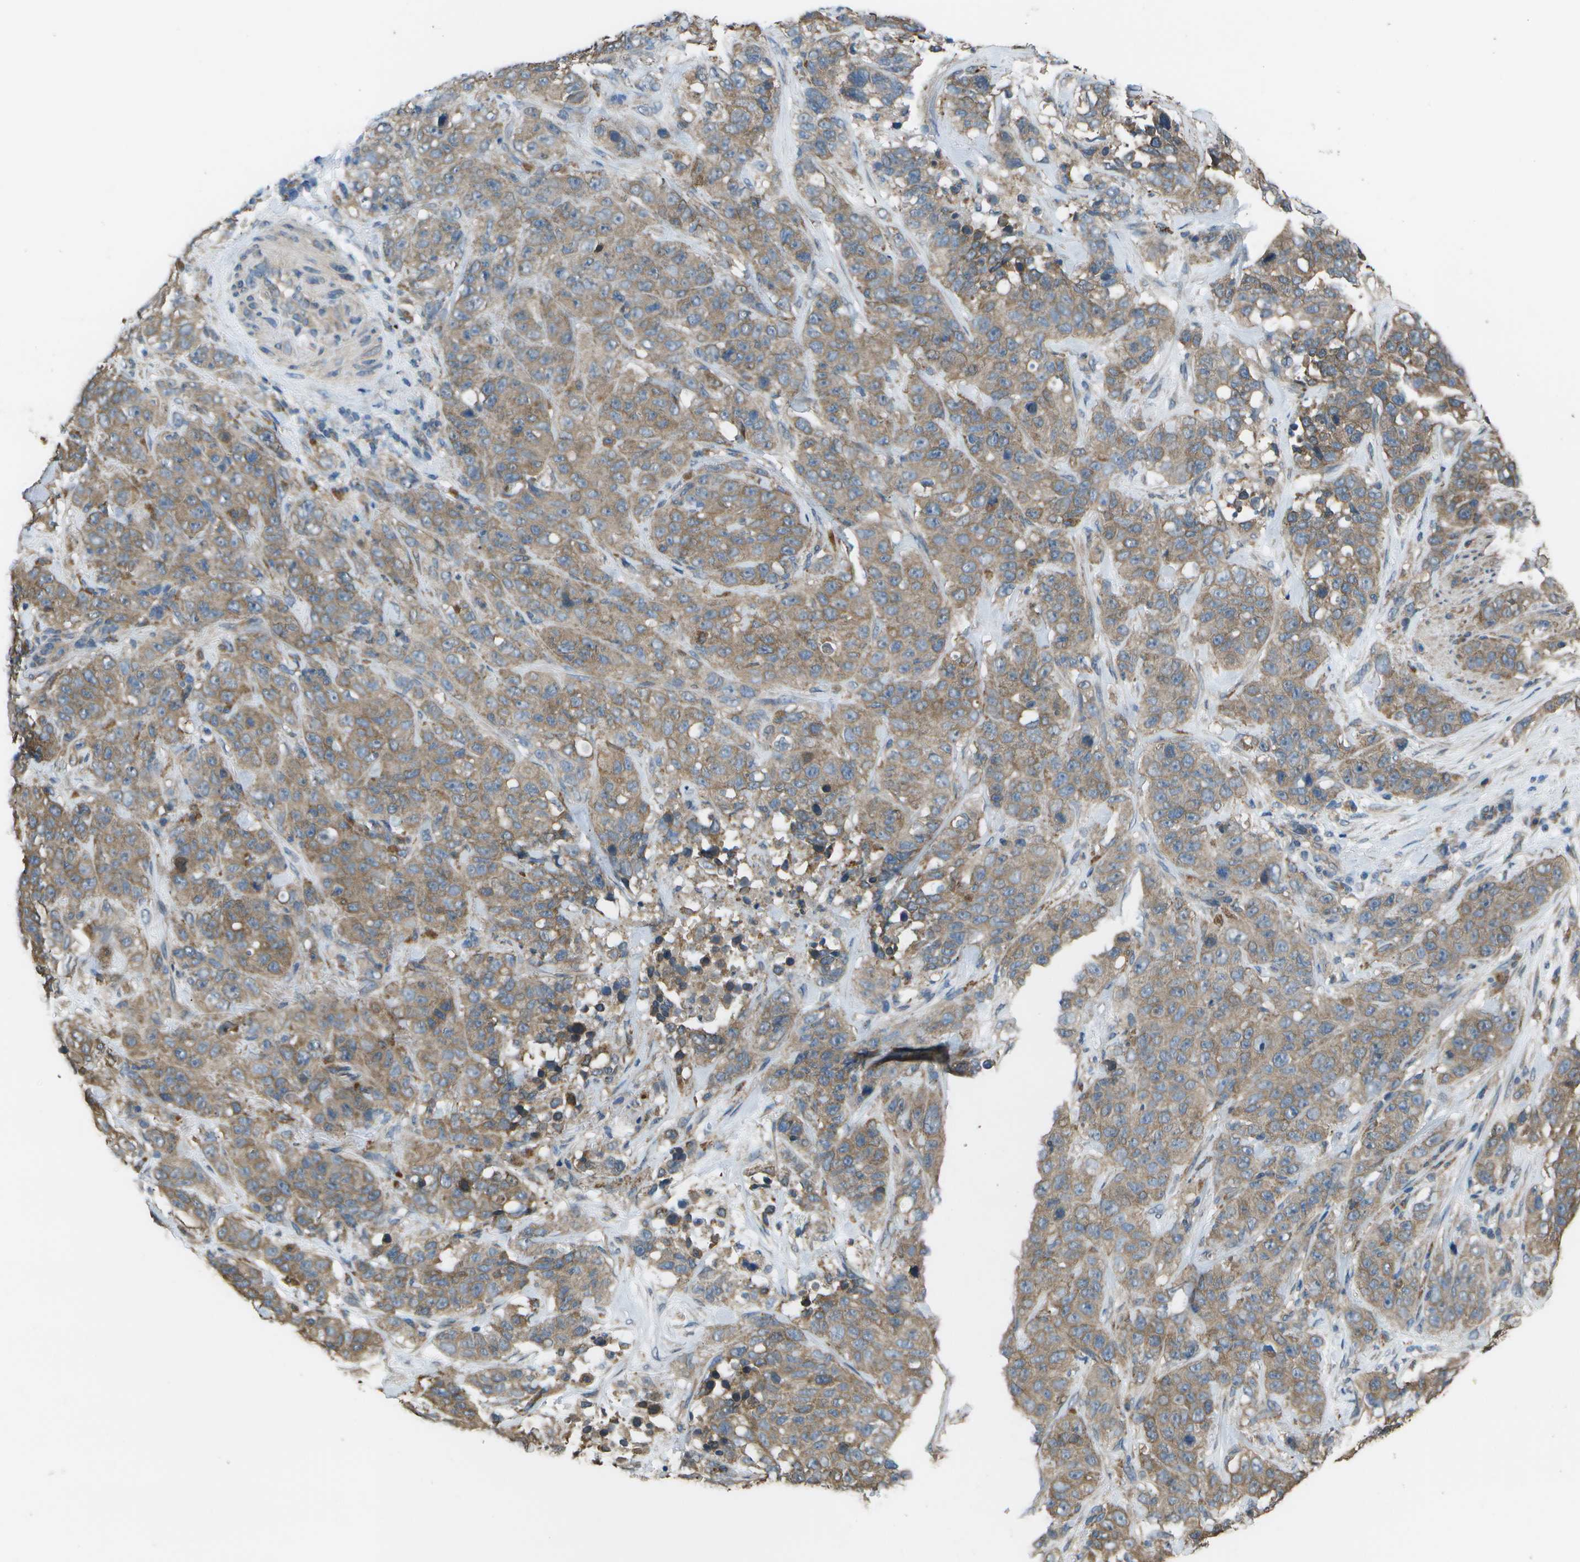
{"staining": {"intensity": "moderate", "quantity": ">75%", "location": "cytoplasmic/membranous"}, "tissue": "stomach cancer", "cell_type": "Tumor cells", "image_type": "cancer", "snomed": [{"axis": "morphology", "description": "Adenocarcinoma, NOS"}, {"axis": "topography", "description": "Stomach"}], "caption": "IHC staining of stomach cancer (adenocarcinoma), which exhibits medium levels of moderate cytoplasmic/membranous positivity in approximately >75% of tumor cells indicating moderate cytoplasmic/membranous protein expression. The staining was performed using DAB (brown) for protein detection and nuclei were counterstained in hematoxylin (blue).", "gene": "CLNS1A", "patient": {"sex": "male", "age": 48}}